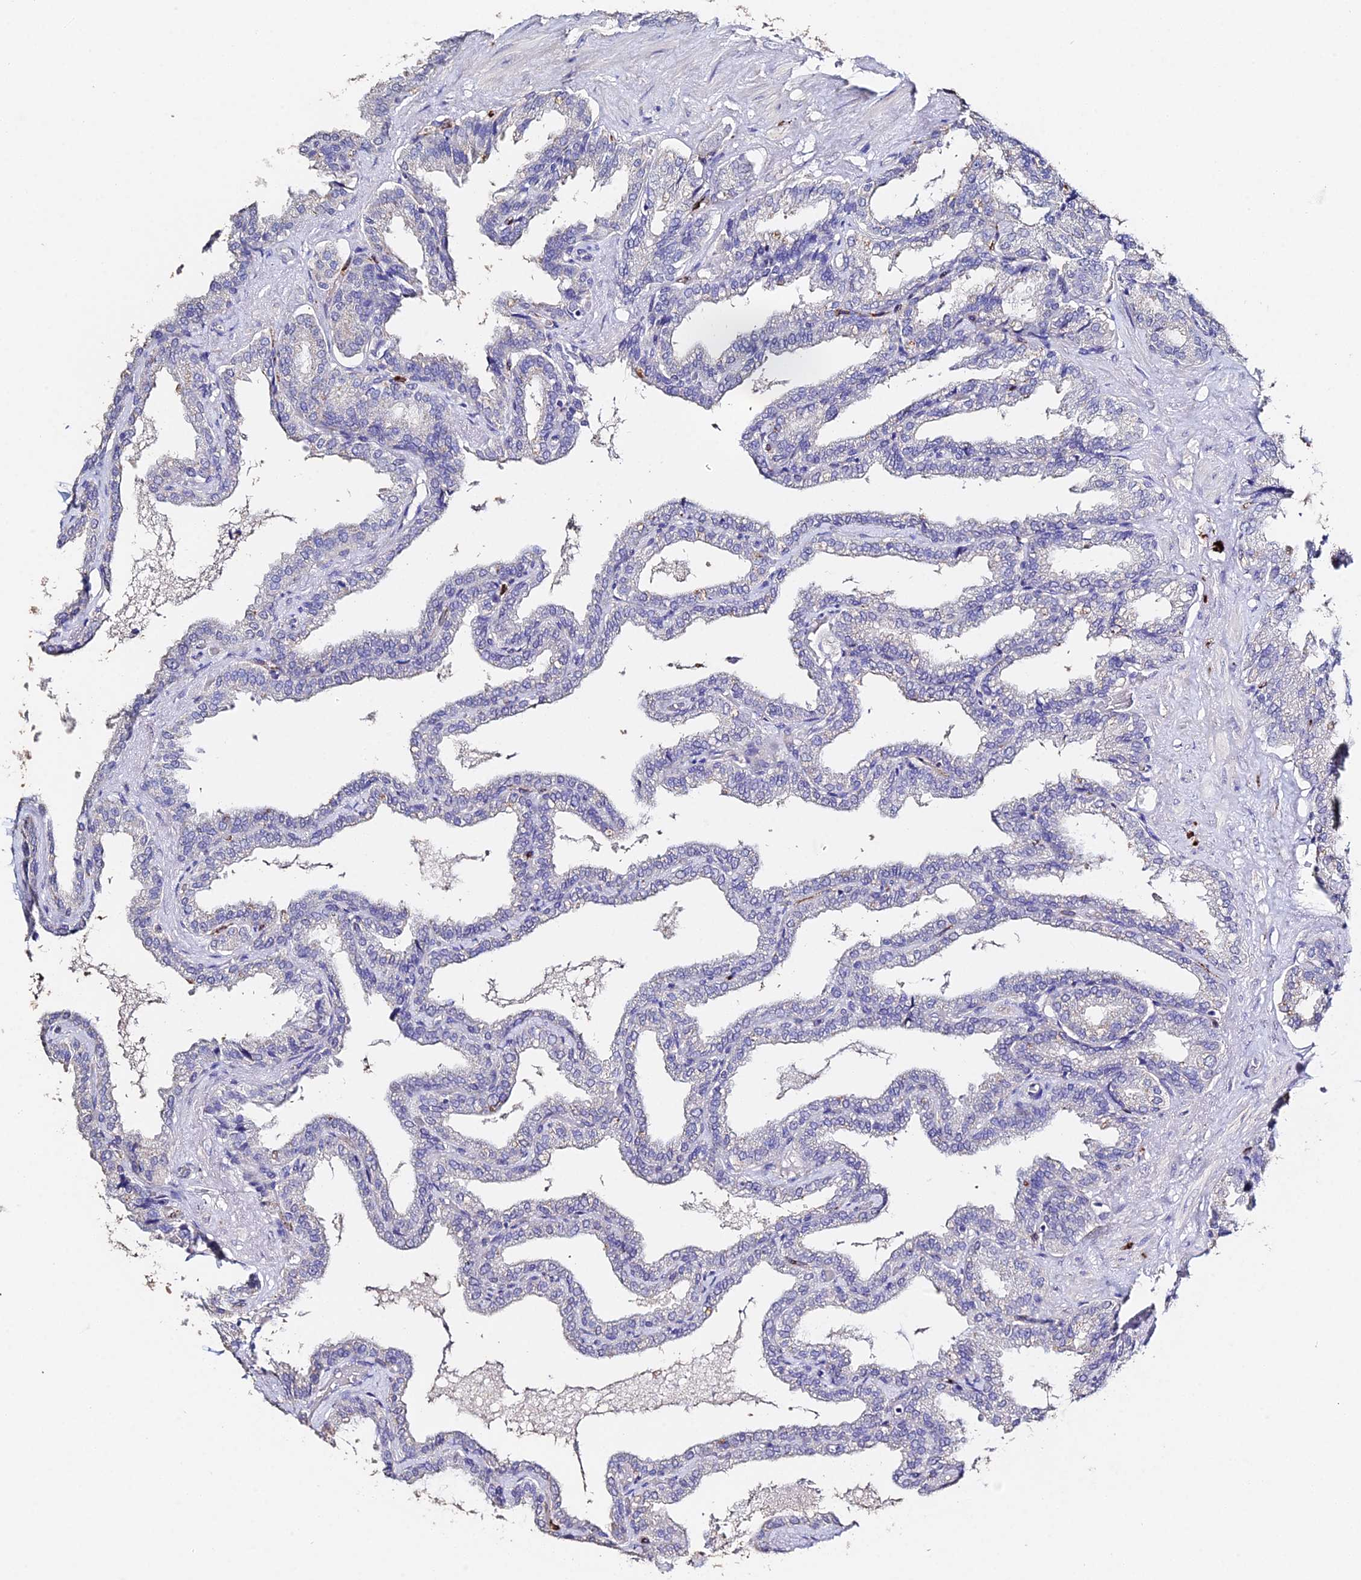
{"staining": {"intensity": "negative", "quantity": "none", "location": "none"}, "tissue": "seminal vesicle", "cell_type": "Glandular cells", "image_type": "normal", "snomed": [{"axis": "morphology", "description": "Normal tissue, NOS"}, {"axis": "topography", "description": "Seminal veicle"}], "caption": "Immunohistochemical staining of benign human seminal vesicle demonstrates no significant expression in glandular cells. Nuclei are stained in blue.", "gene": "ESM1", "patient": {"sex": "male", "age": 46}}